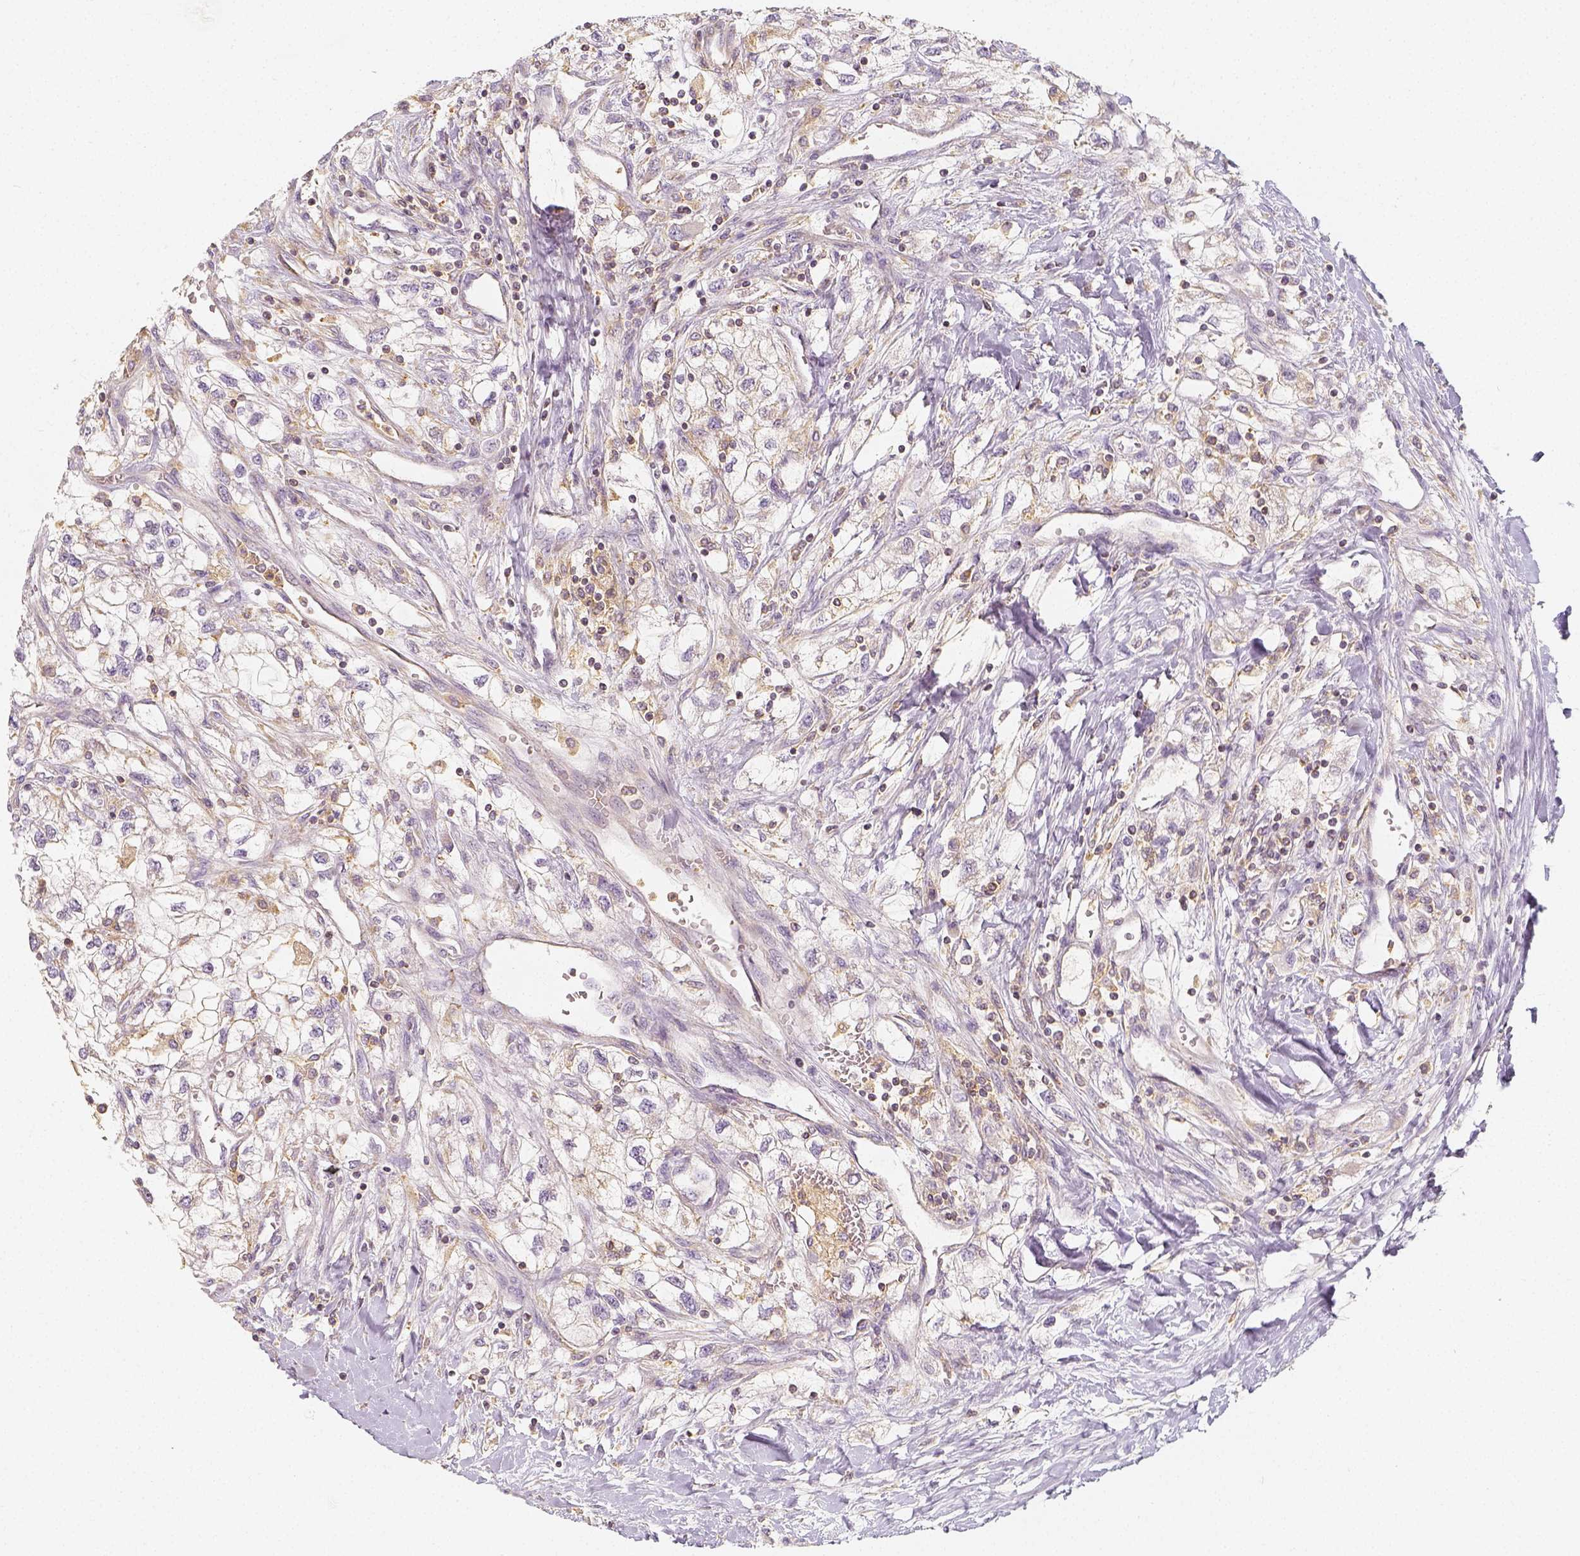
{"staining": {"intensity": "weak", "quantity": ">75%", "location": "cytoplasmic/membranous"}, "tissue": "renal cancer", "cell_type": "Tumor cells", "image_type": "cancer", "snomed": [{"axis": "morphology", "description": "Adenocarcinoma, NOS"}, {"axis": "topography", "description": "Kidney"}], "caption": "A low amount of weak cytoplasmic/membranous positivity is seen in approximately >75% of tumor cells in adenocarcinoma (renal) tissue.", "gene": "PTPRJ", "patient": {"sex": "male", "age": 59}}